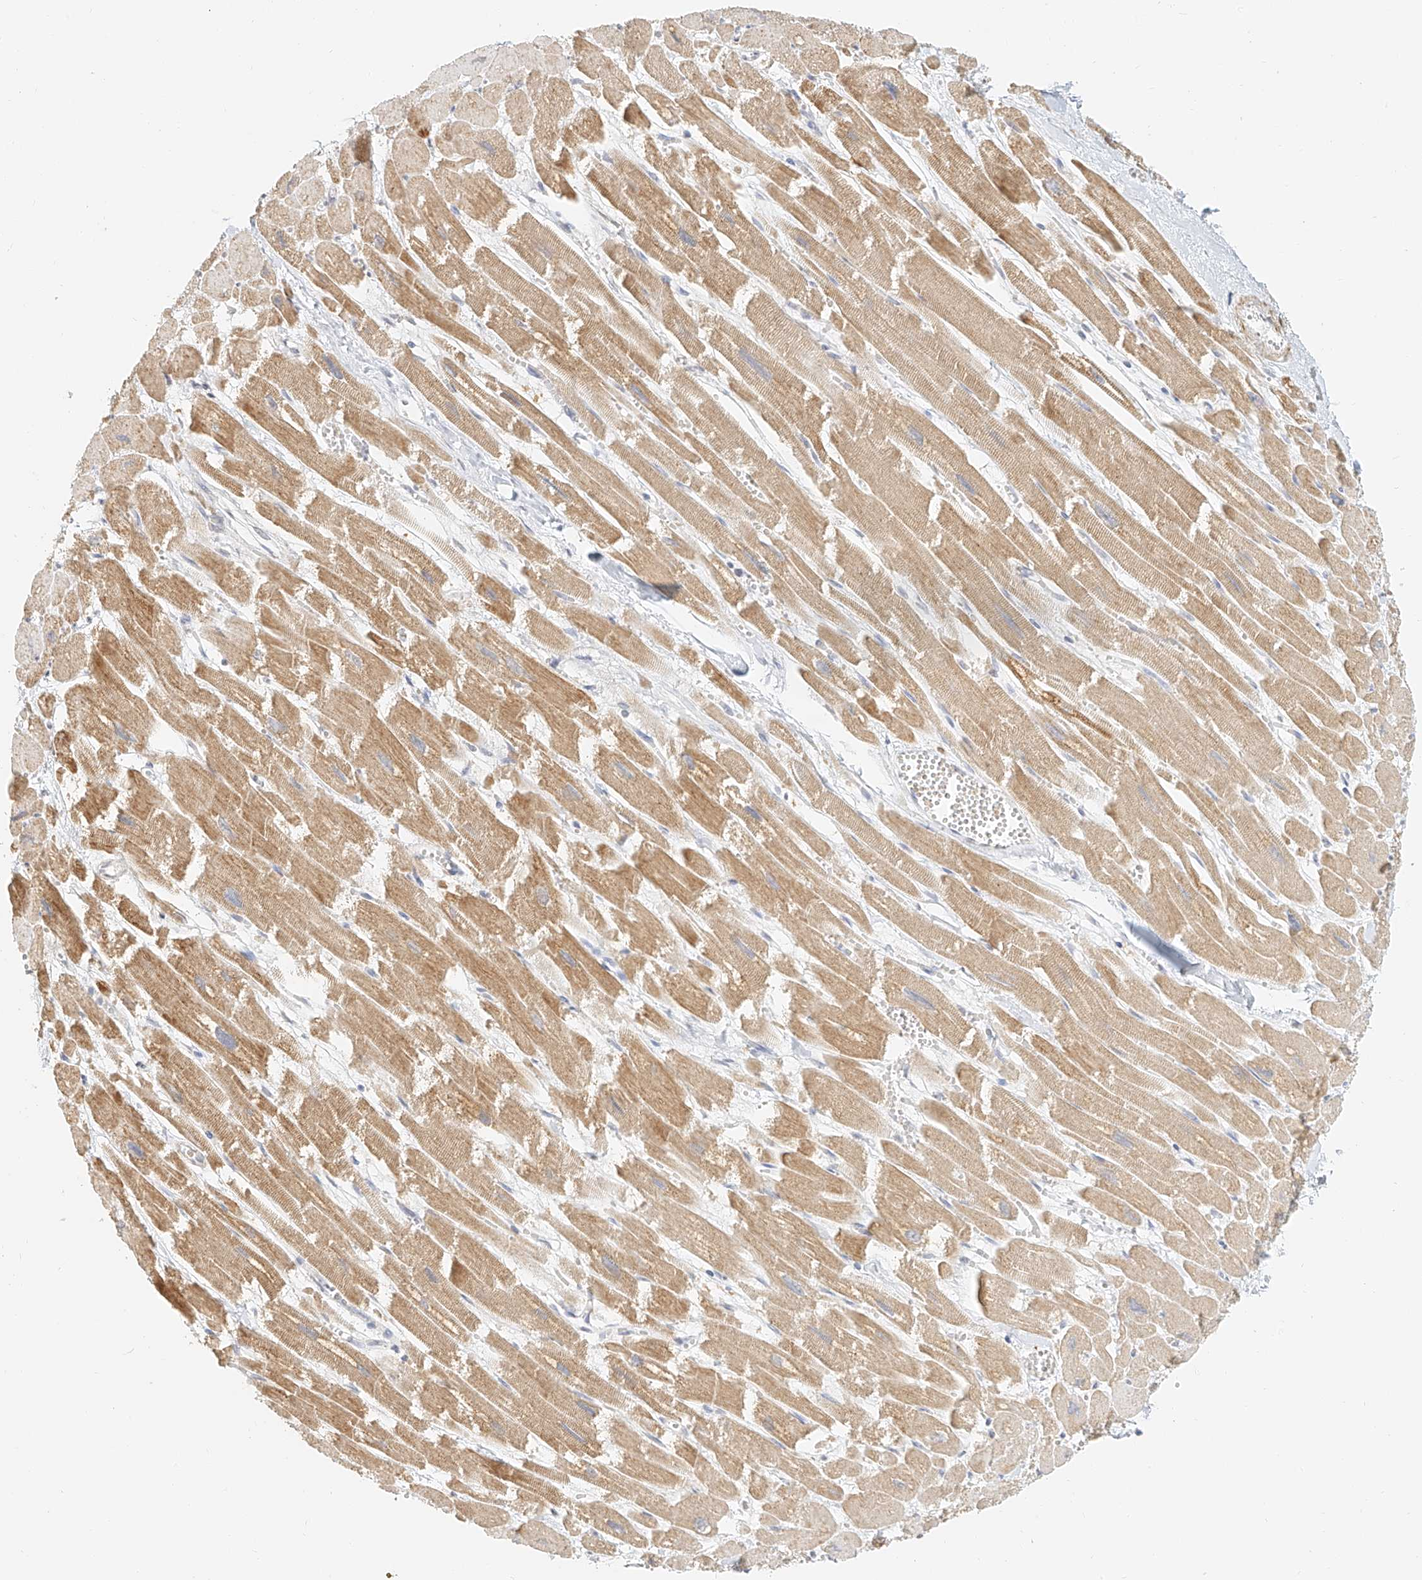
{"staining": {"intensity": "moderate", "quantity": ">75%", "location": "cytoplasmic/membranous"}, "tissue": "heart muscle", "cell_type": "Cardiomyocytes", "image_type": "normal", "snomed": [{"axis": "morphology", "description": "Normal tissue, NOS"}, {"axis": "topography", "description": "Heart"}], "caption": "Immunohistochemistry staining of benign heart muscle, which displays medium levels of moderate cytoplasmic/membranous positivity in about >75% of cardiomyocytes indicating moderate cytoplasmic/membranous protein staining. The staining was performed using DAB (brown) for protein detection and nuclei were counterstained in hematoxylin (blue).", "gene": "CXorf58", "patient": {"sex": "male", "age": 54}}